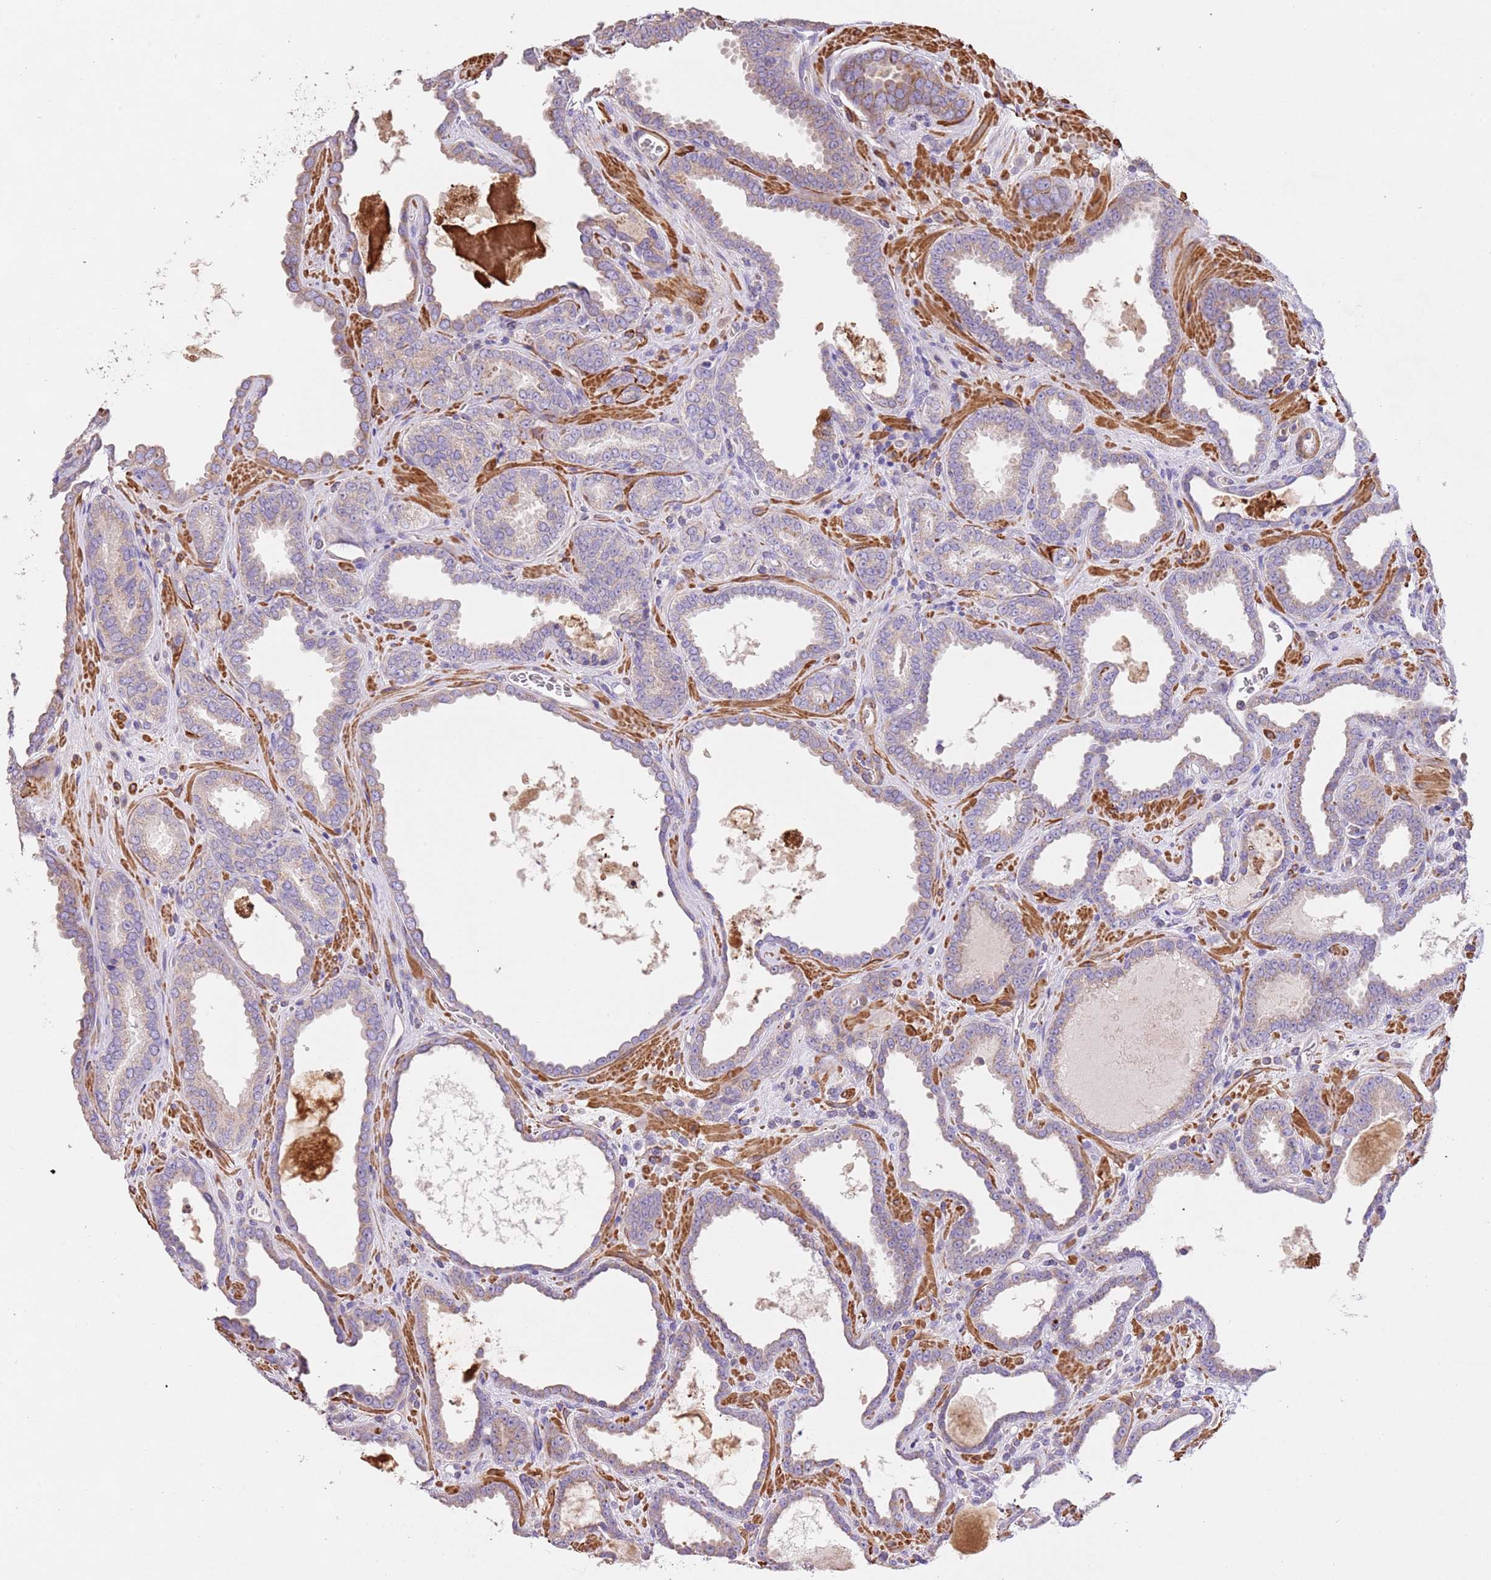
{"staining": {"intensity": "negative", "quantity": "none", "location": "none"}, "tissue": "prostate cancer", "cell_type": "Tumor cells", "image_type": "cancer", "snomed": [{"axis": "morphology", "description": "Adenocarcinoma, High grade"}, {"axis": "topography", "description": "Prostate"}], "caption": "A photomicrograph of high-grade adenocarcinoma (prostate) stained for a protein reveals no brown staining in tumor cells. (Brightfield microscopy of DAB (3,3'-diaminobenzidine) immunohistochemistry at high magnification).", "gene": "PIGA", "patient": {"sex": "male", "age": 72}}